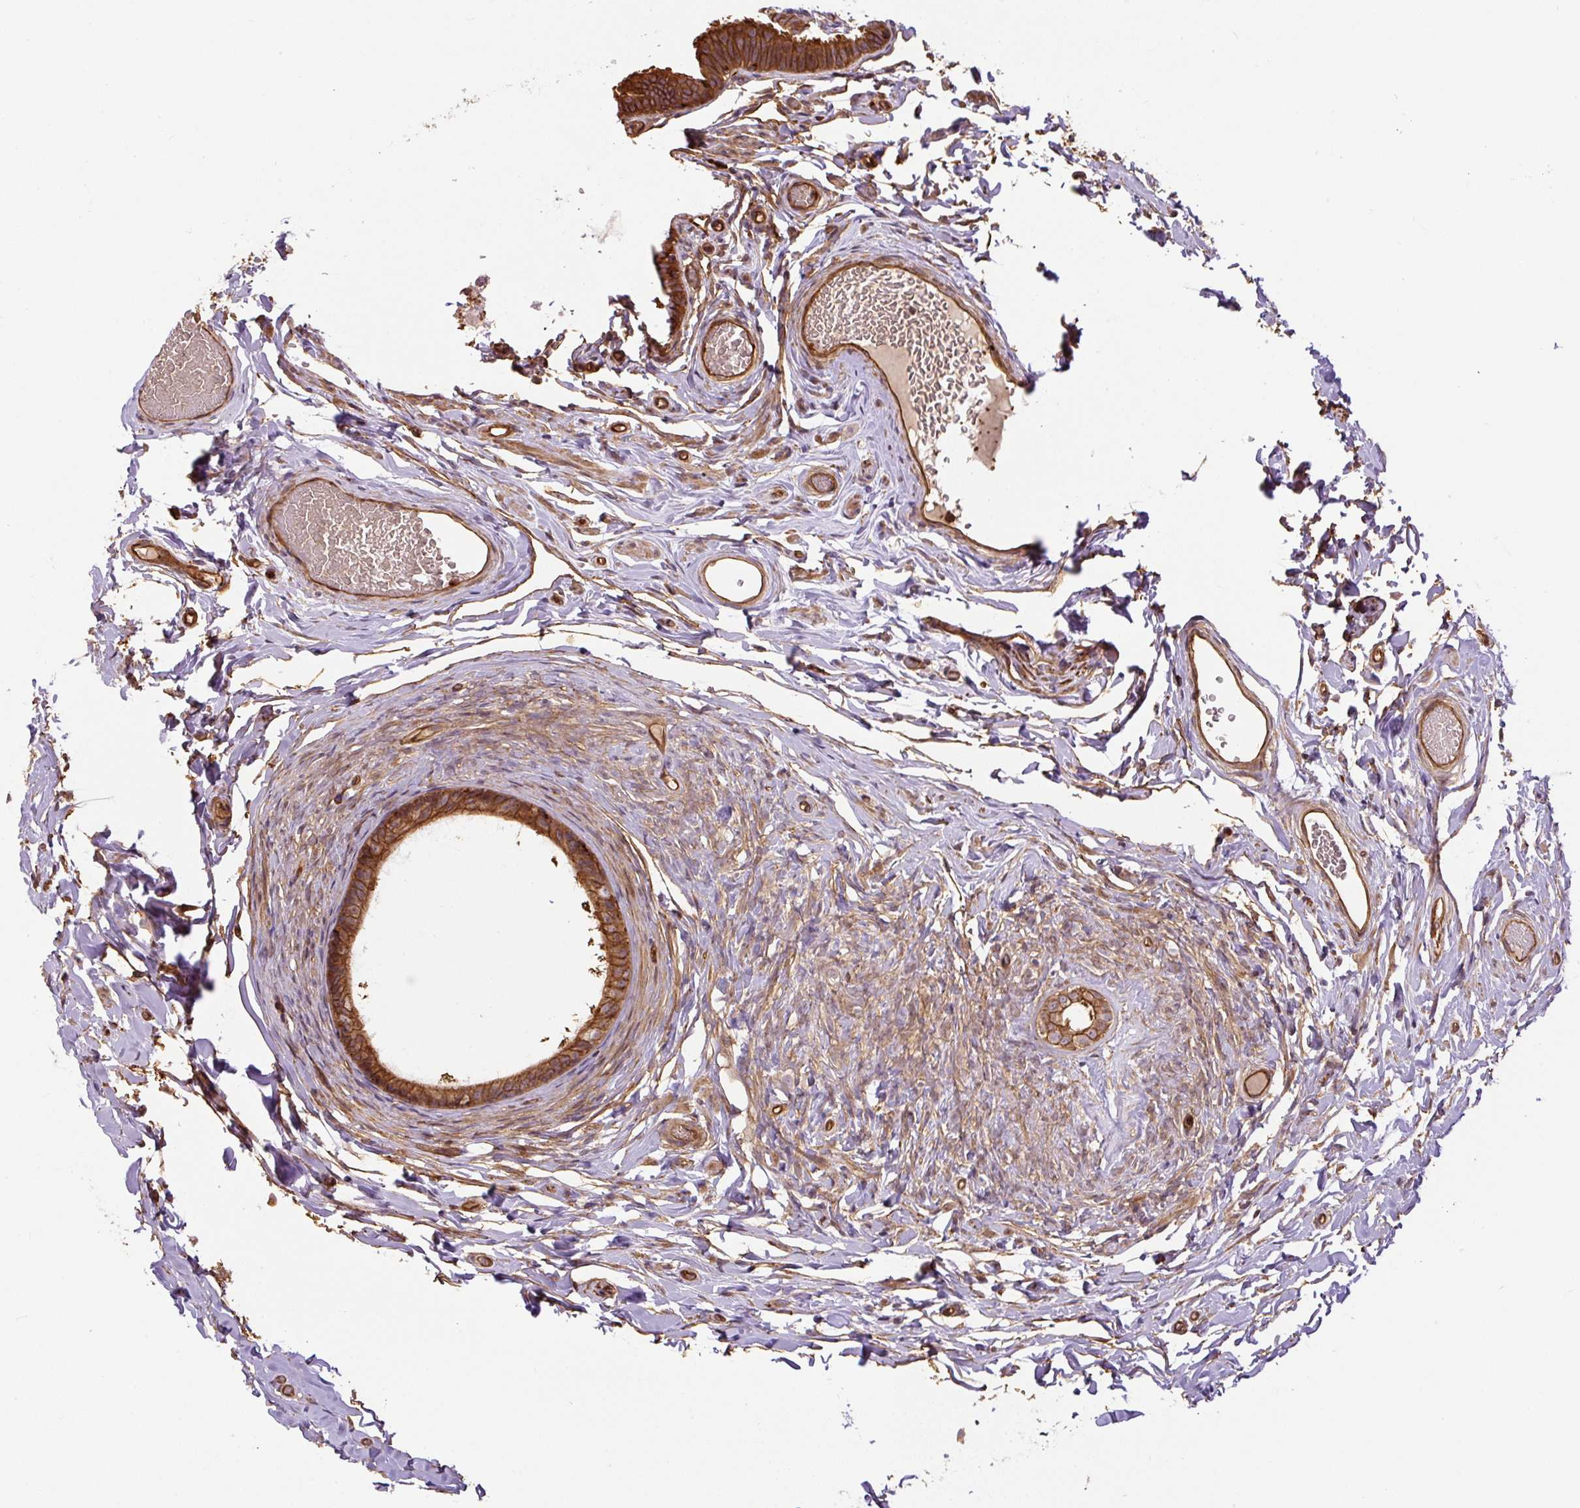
{"staining": {"intensity": "strong", "quantity": ">75%", "location": "cytoplasmic/membranous"}, "tissue": "epididymis", "cell_type": "Glandular cells", "image_type": "normal", "snomed": [{"axis": "morphology", "description": "Normal tissue, NOS"}, {"axis": "morphology", "description": "Carcinoma, Embryonal, NOS"}, {"axis": "topography", "description": "Testis"}, {"axis": "topography", "description": "Epididymis"}], "caption": "Epididymis stained with IHC demonstrates strong cytoplasmic/membranous staining in about >75% of glandular cells. (Brightfield microscopy of DAB IHC at high magnification).", "gene": "B3GALT5", "patient": {"sex": "male", "age": 36}}